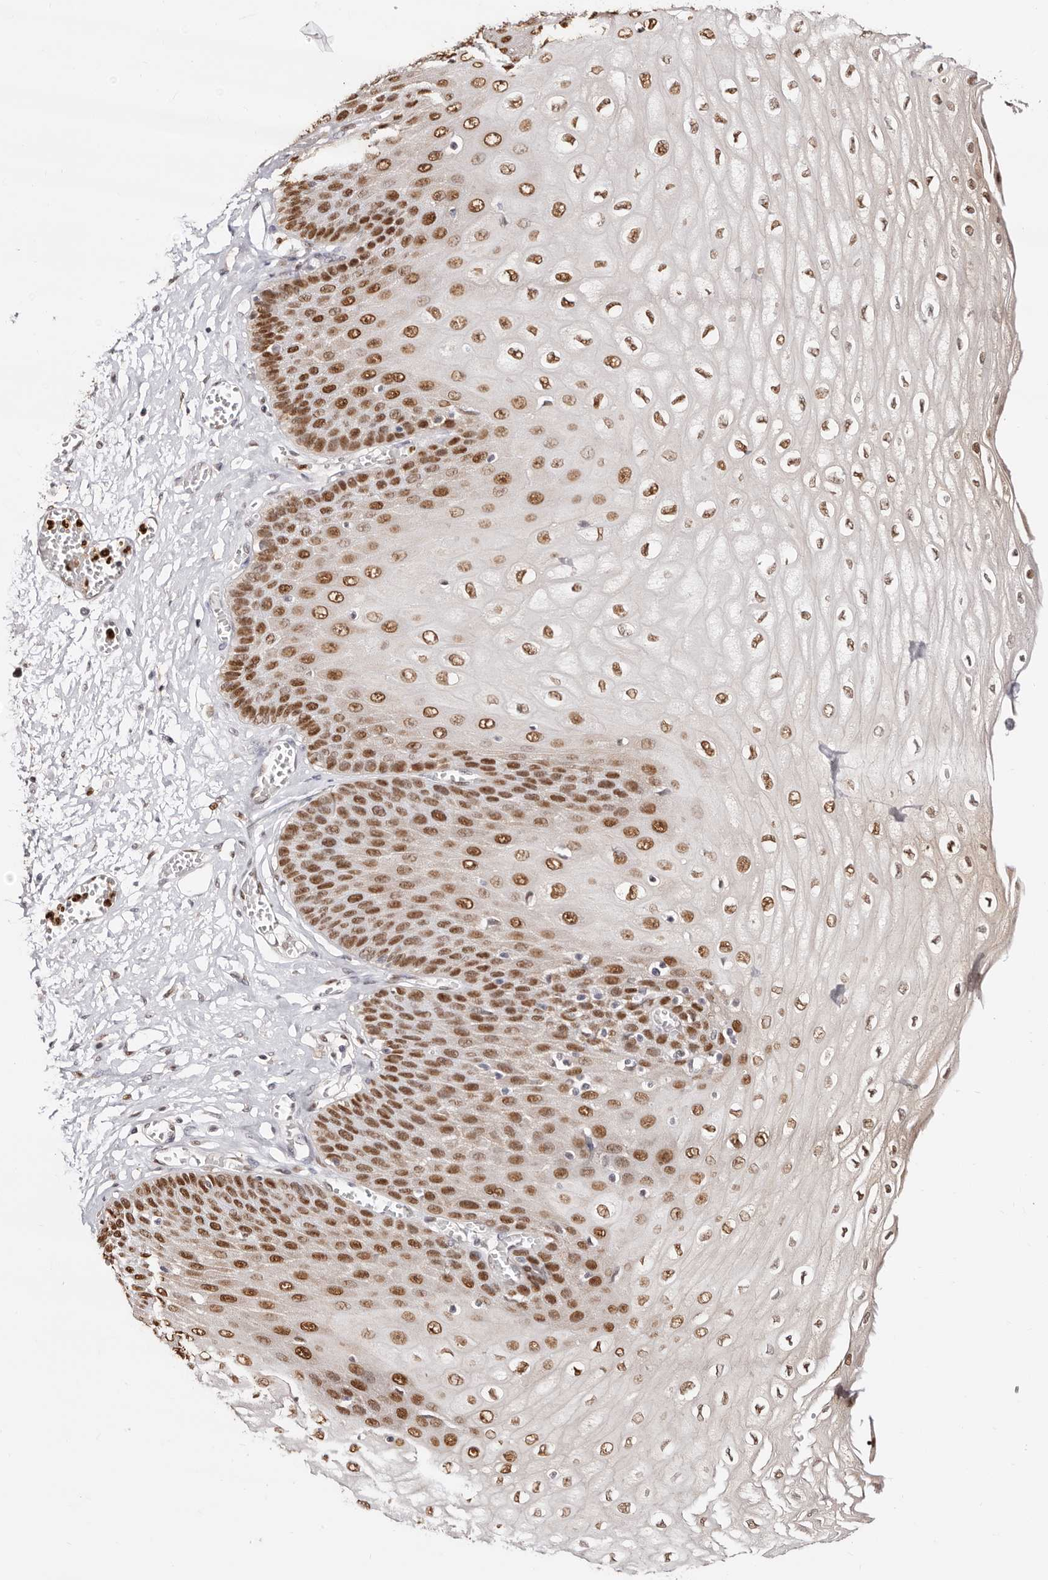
{"staining": {"intensity": "strong", "quantity": ">75%", "location": "nuclear"}, "tissue": "esophagus", "cell_type": "Squamous epithelial cells", "image_type": "normal", "snomed": [{"axis": "morphology", "description": "Normal tissue, NOS"}, {"axis": "topography", "description": "Esophagus"}], "caption": "This is a histology image of immunohistochemistry staining of benign esophagus, which shows strong staining in the nuclear of squamous epithelial cells.", "gene": "TKT", "patient": {"sex": "male", "age": 60}}